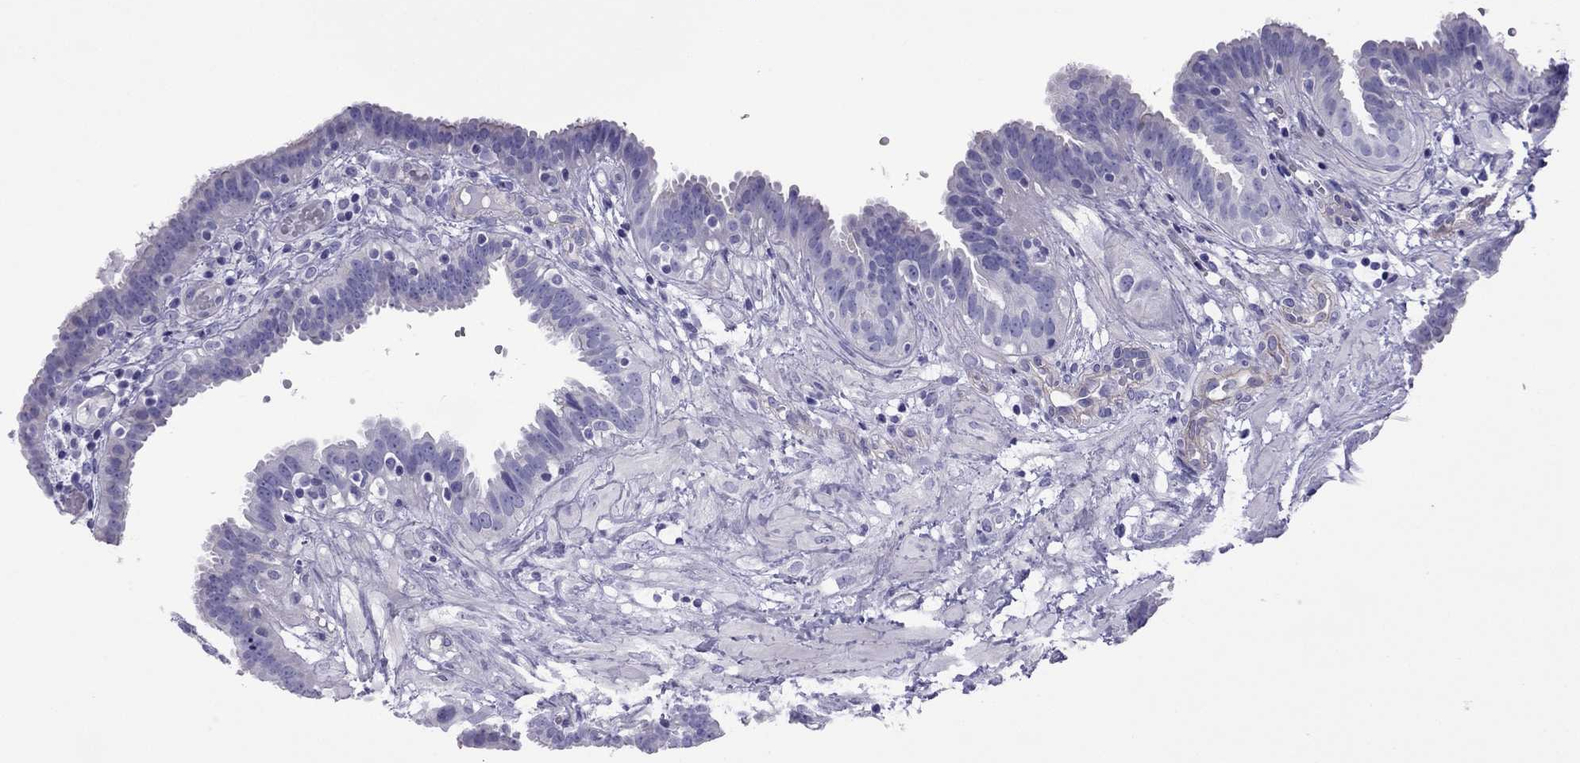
{"staining": {"intensity": "negative", "quantity": "none", "location": "none"}, "tissue": "fallopian tube", "cell_type": "Glandular cells", "image_type": "normal", "snomed": [{"axis": "morphology", "description": "Normal tissue, NOS"}, {"axis": "topography", "description": "Fallopian tube"}], "caption": "A micrograph of fallopian tube stained for a protein displays no brown staining in glandular cells. (DAB immunohistochemistry (IHC) with hematoxylin counter stain).", "gene": "MYL11", "patient": {"sex": "female", "age": 37}}